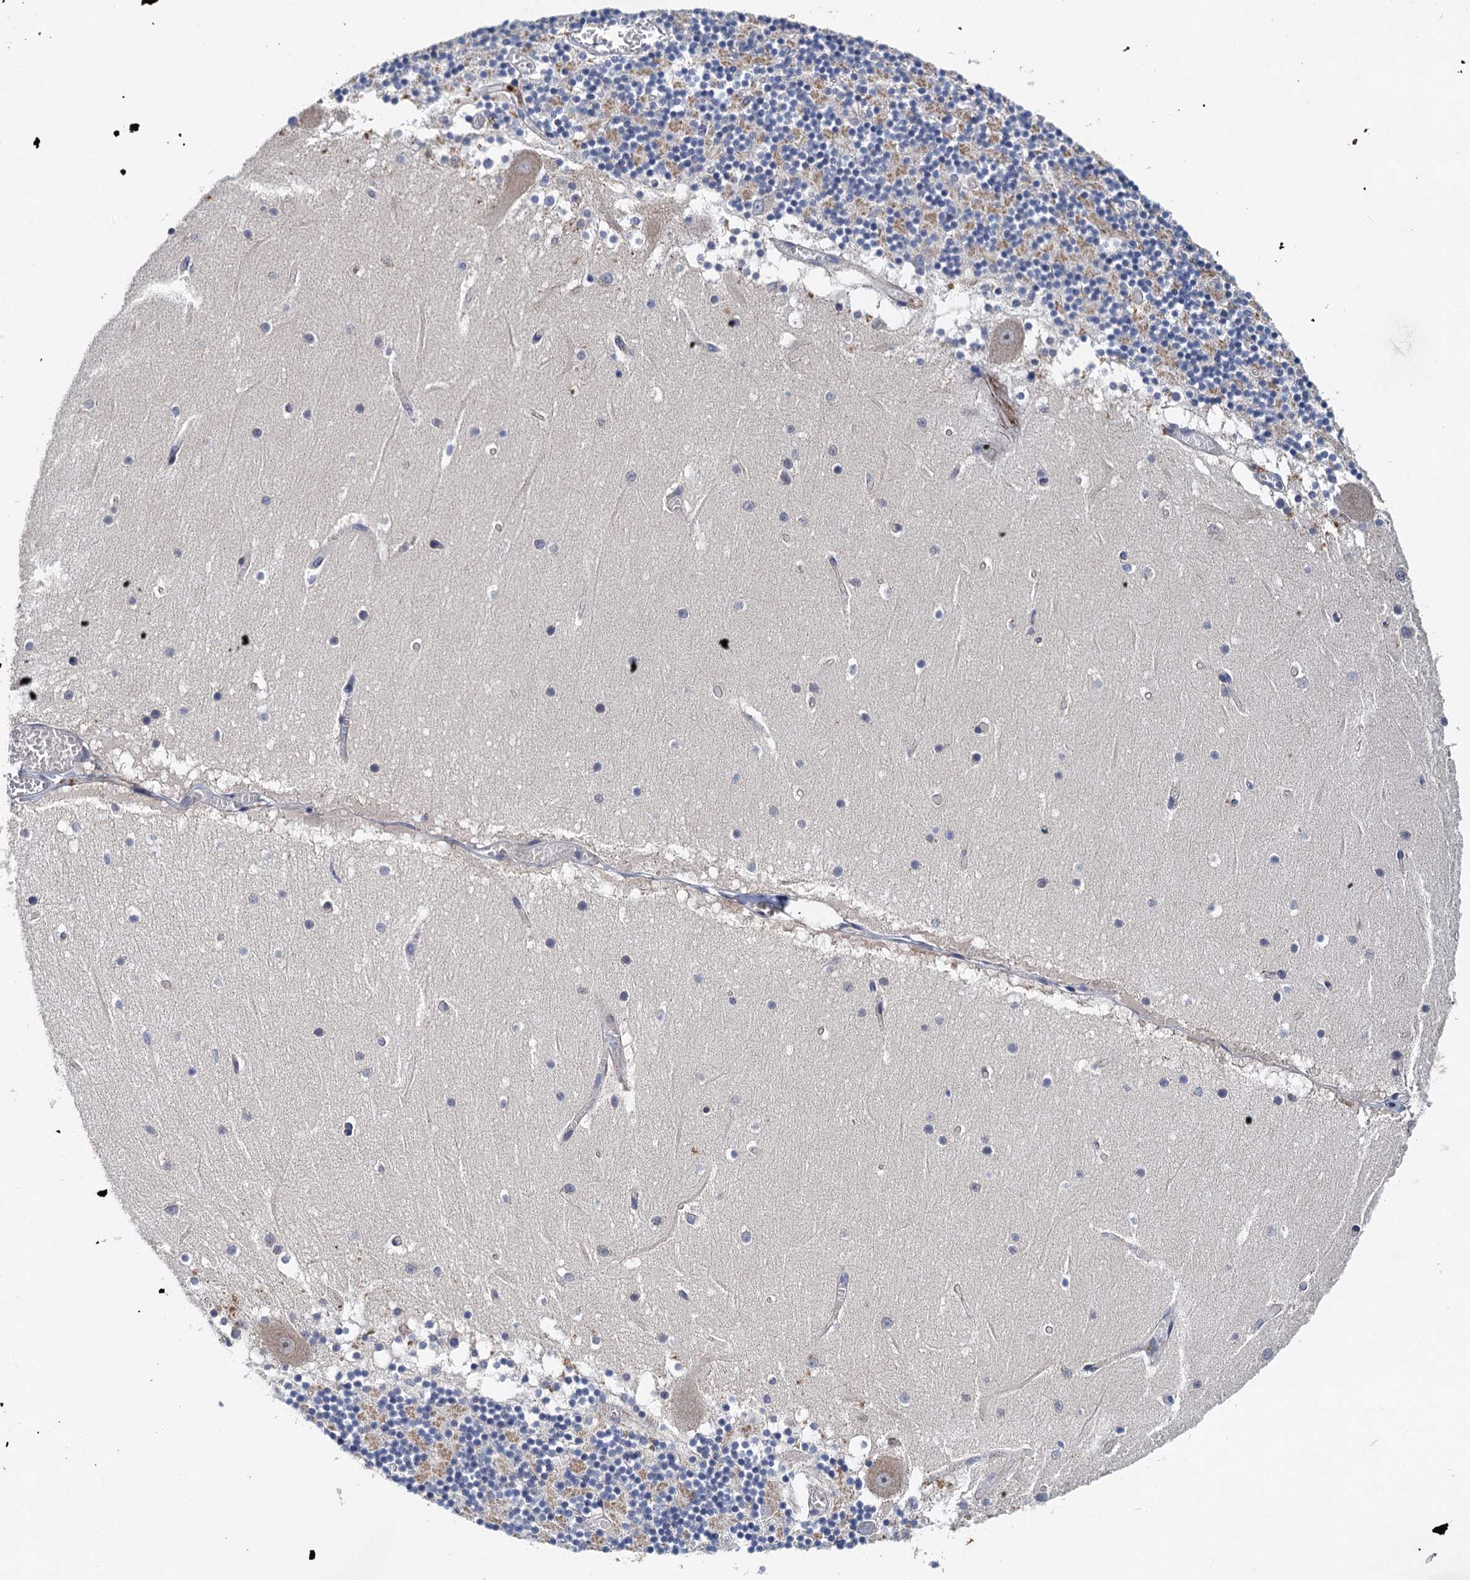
{"staining": {"intensity": "negative", "quantity": "none", "location": "none"}, "tissue": "cerebellum", "cell_type": "Cells in granular layer", "image_type": "normal", "snomed": [{"axis": "morphology", "description": "Normal tissue, NOS"}, {"axis": "topography", "description": "Cerebellum"}], "caption": "Cells in granular layer show no significant protein staining in benign cerebellum. Brightfield microscopy of immunohistochemistry stained with DAB (brown) and hematoxylin (blue), captured at high magnification.", "gene": "TPCN1", "patient": {"sex": "female", "age": 28}}